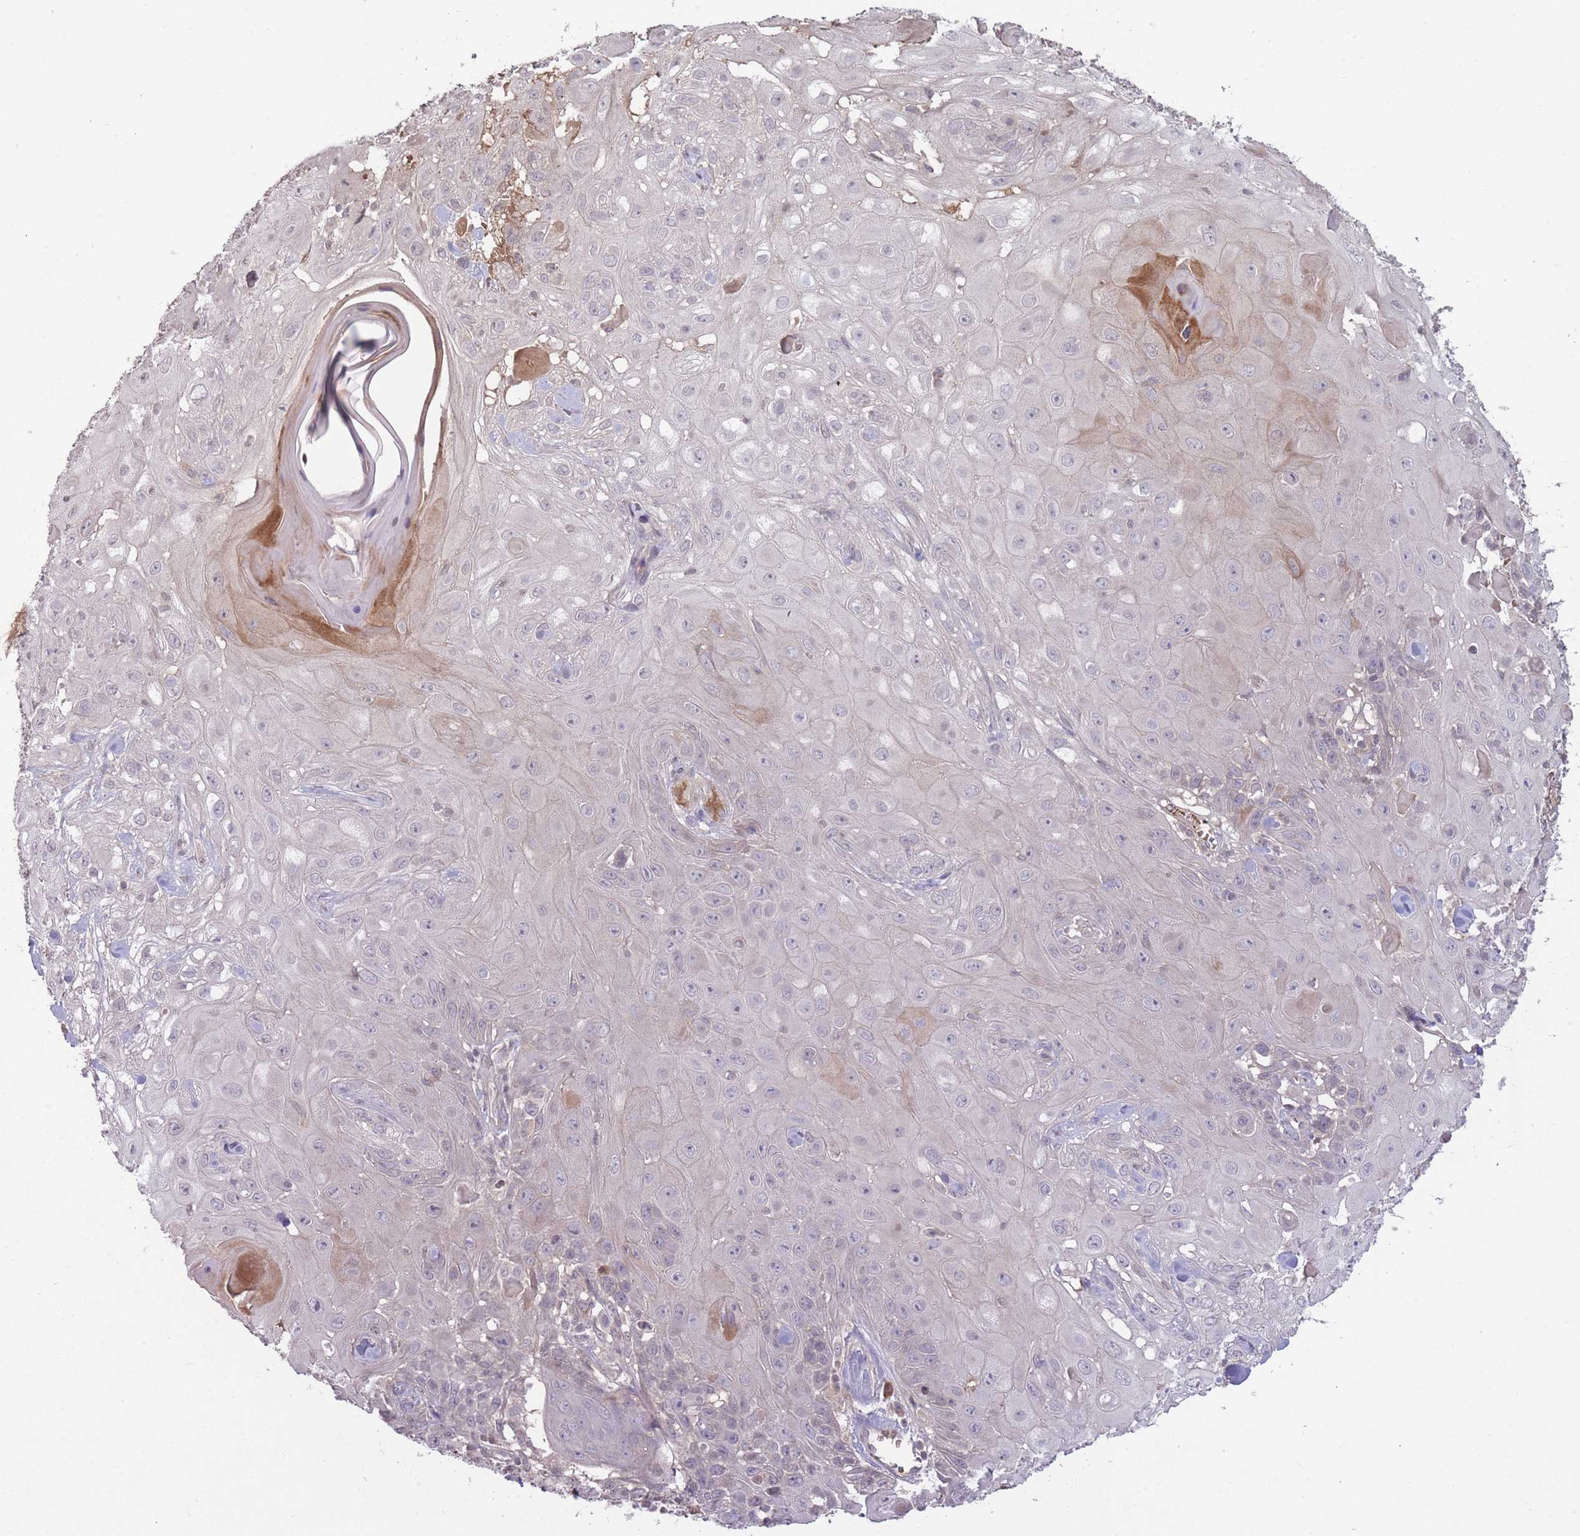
{"staining": {"intensity": "negative", "quantity": "none", "location": "none"}, "tissue": "skin cancer", "cell_type": "Tumor cells", "image_type": "cancer", "snomed": [{"axis": "morphology", "description": "Normal tissue, NOS"}, {"axis": "morphology", "description": "Squamous cell carcinoma, NOS"}, {"axis": "topography", "description": "Skin"}, {"axis": "topography", "description": "Cartilage tissue"}], "caption": "A histopathology image of human skin cancer is negative for staining in tumor cells. (Brightfield microscopy of DAB (3,3'-diaminobenzidine) immunohistochemistry at high magnification).", "gene": "ADCYAP1R1", "patient": {"sex": "female", "age": 79}}